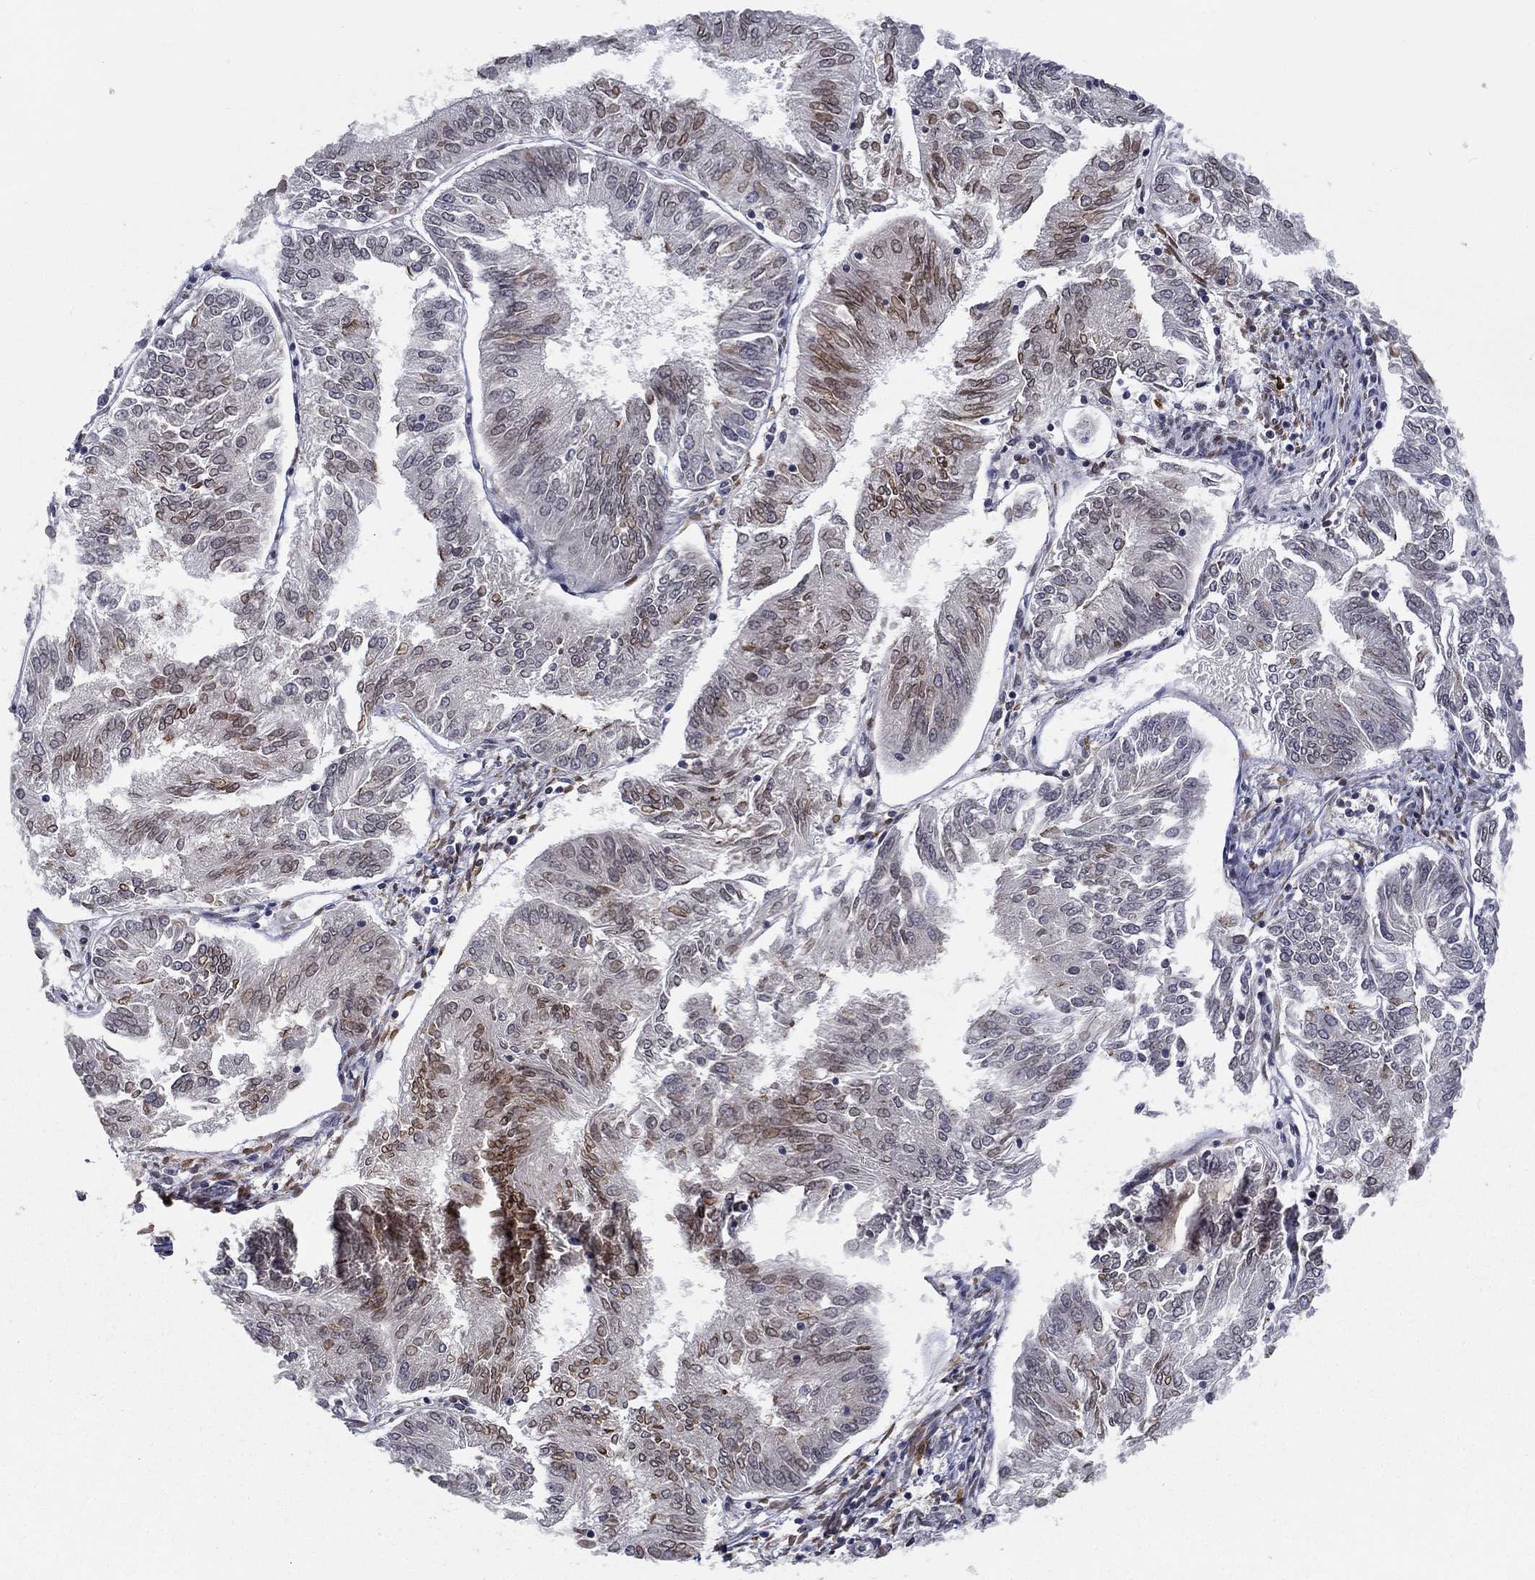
{"staining": {"intensity": "moderate", "quantity": "25%-75%", "location": "nuclear"}, "tissue": "endometrial cancer", "cell_type": "Tumor cells", "image_type": "cancer", "snomed": [{"axis": "morphology", "description": "Adenocarcinoma, NOS"}, {"axis": "topography", "description": "Endometrium"}], "caption": "High-power microscopy captured an immunohistochemistry (IHC) image of endometrial cancer, revealing moderate nuclear staining in about 25%-75% of tumor cells.", "gene": "CETN3", "patient": {"sex": "female", "age": 58}}